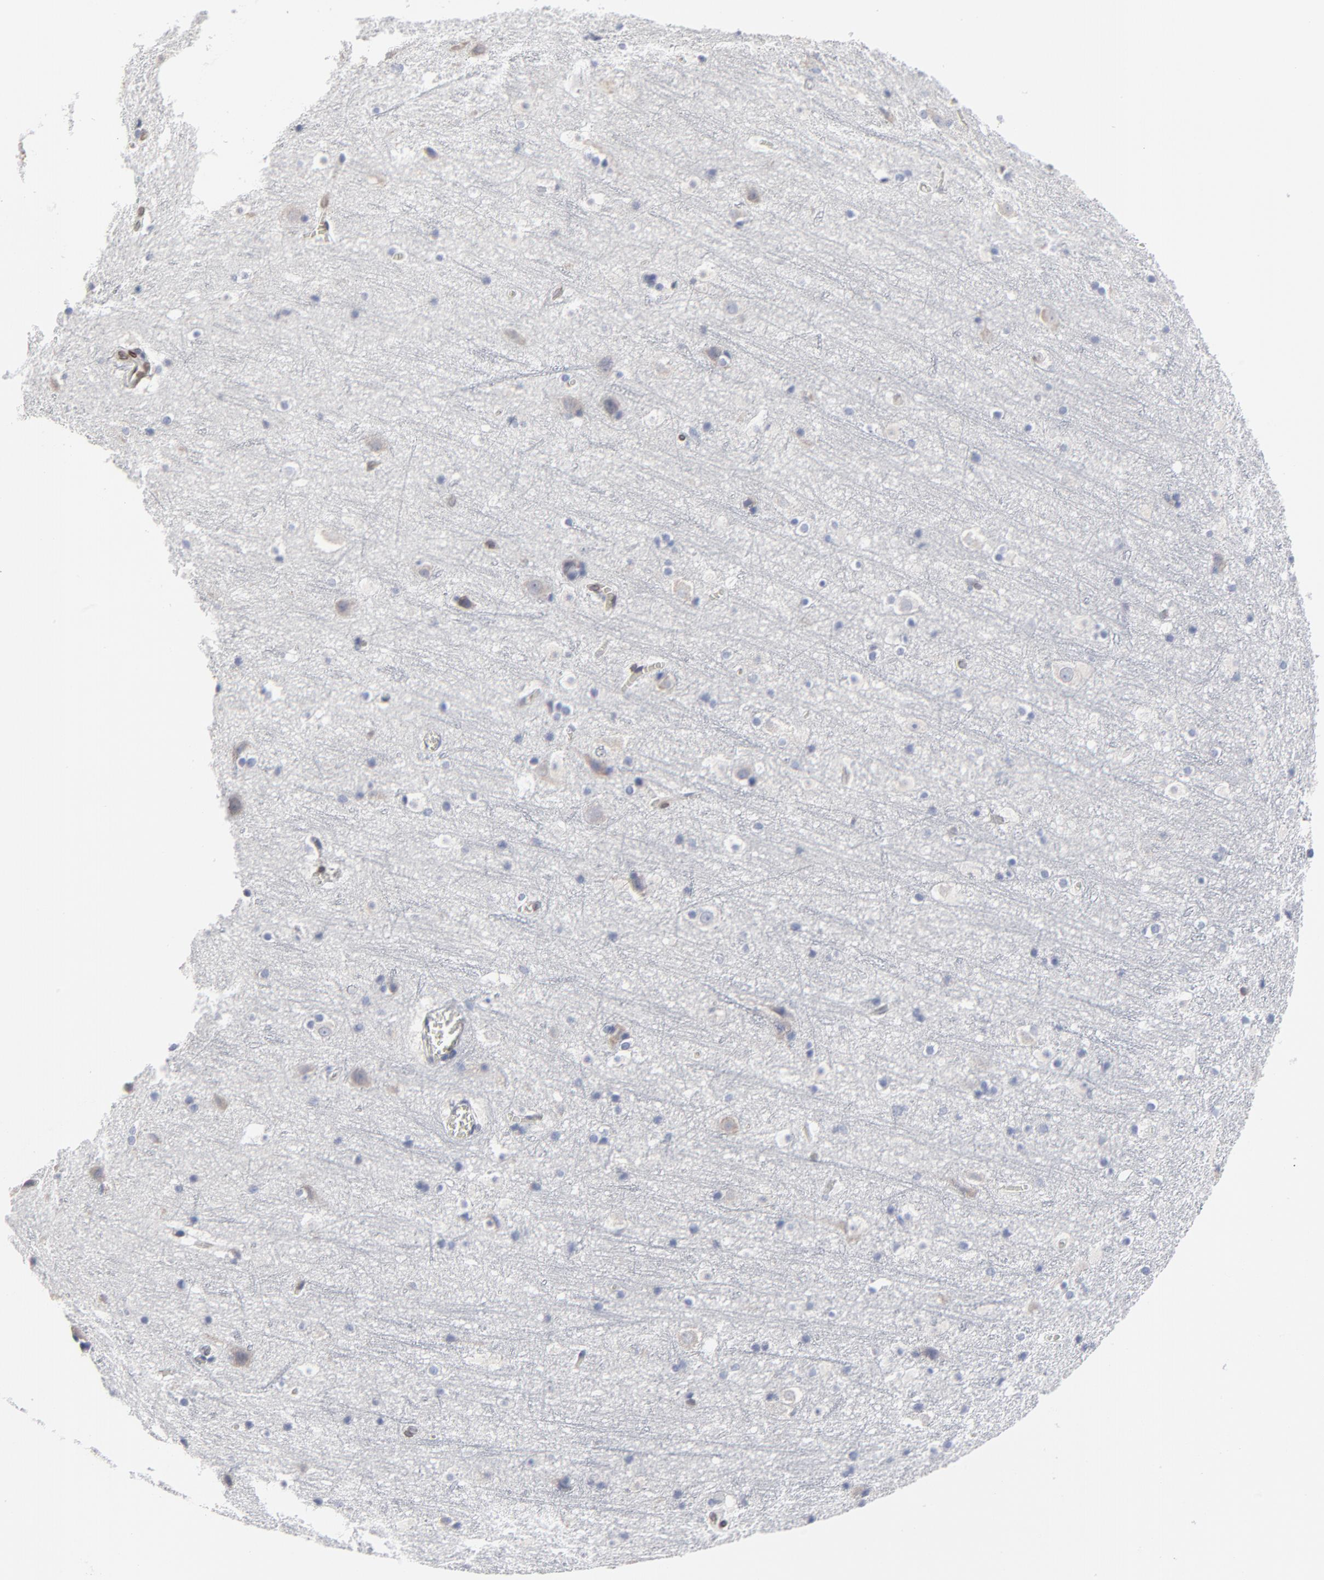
{"staining": {"intensity": "moderate", "quantity": "25%-75%", "location": "nuclear"}, "tissue": "cerebral cortex", "cell_type": "Endothelial cells", "image_type": "normal", "snomed": [{"axis": "morphology", "description": "Normal tissue, NOS"}, {"axis": "topography", "description": "Cerebral cortex"}], "caption": "Cerebral cortex stained with immunohistochemistry demonstrates moderate nuclear positivity in approximately 25%-75% of endothelial cells. The staining was performed using DAB to visualize the protein expression in brown, while the nuclei were stained in blue with hematoxylin (Magnification: 20x).", "gene": "SYNE2", "patient": {"sex": "male", "age": 45}}